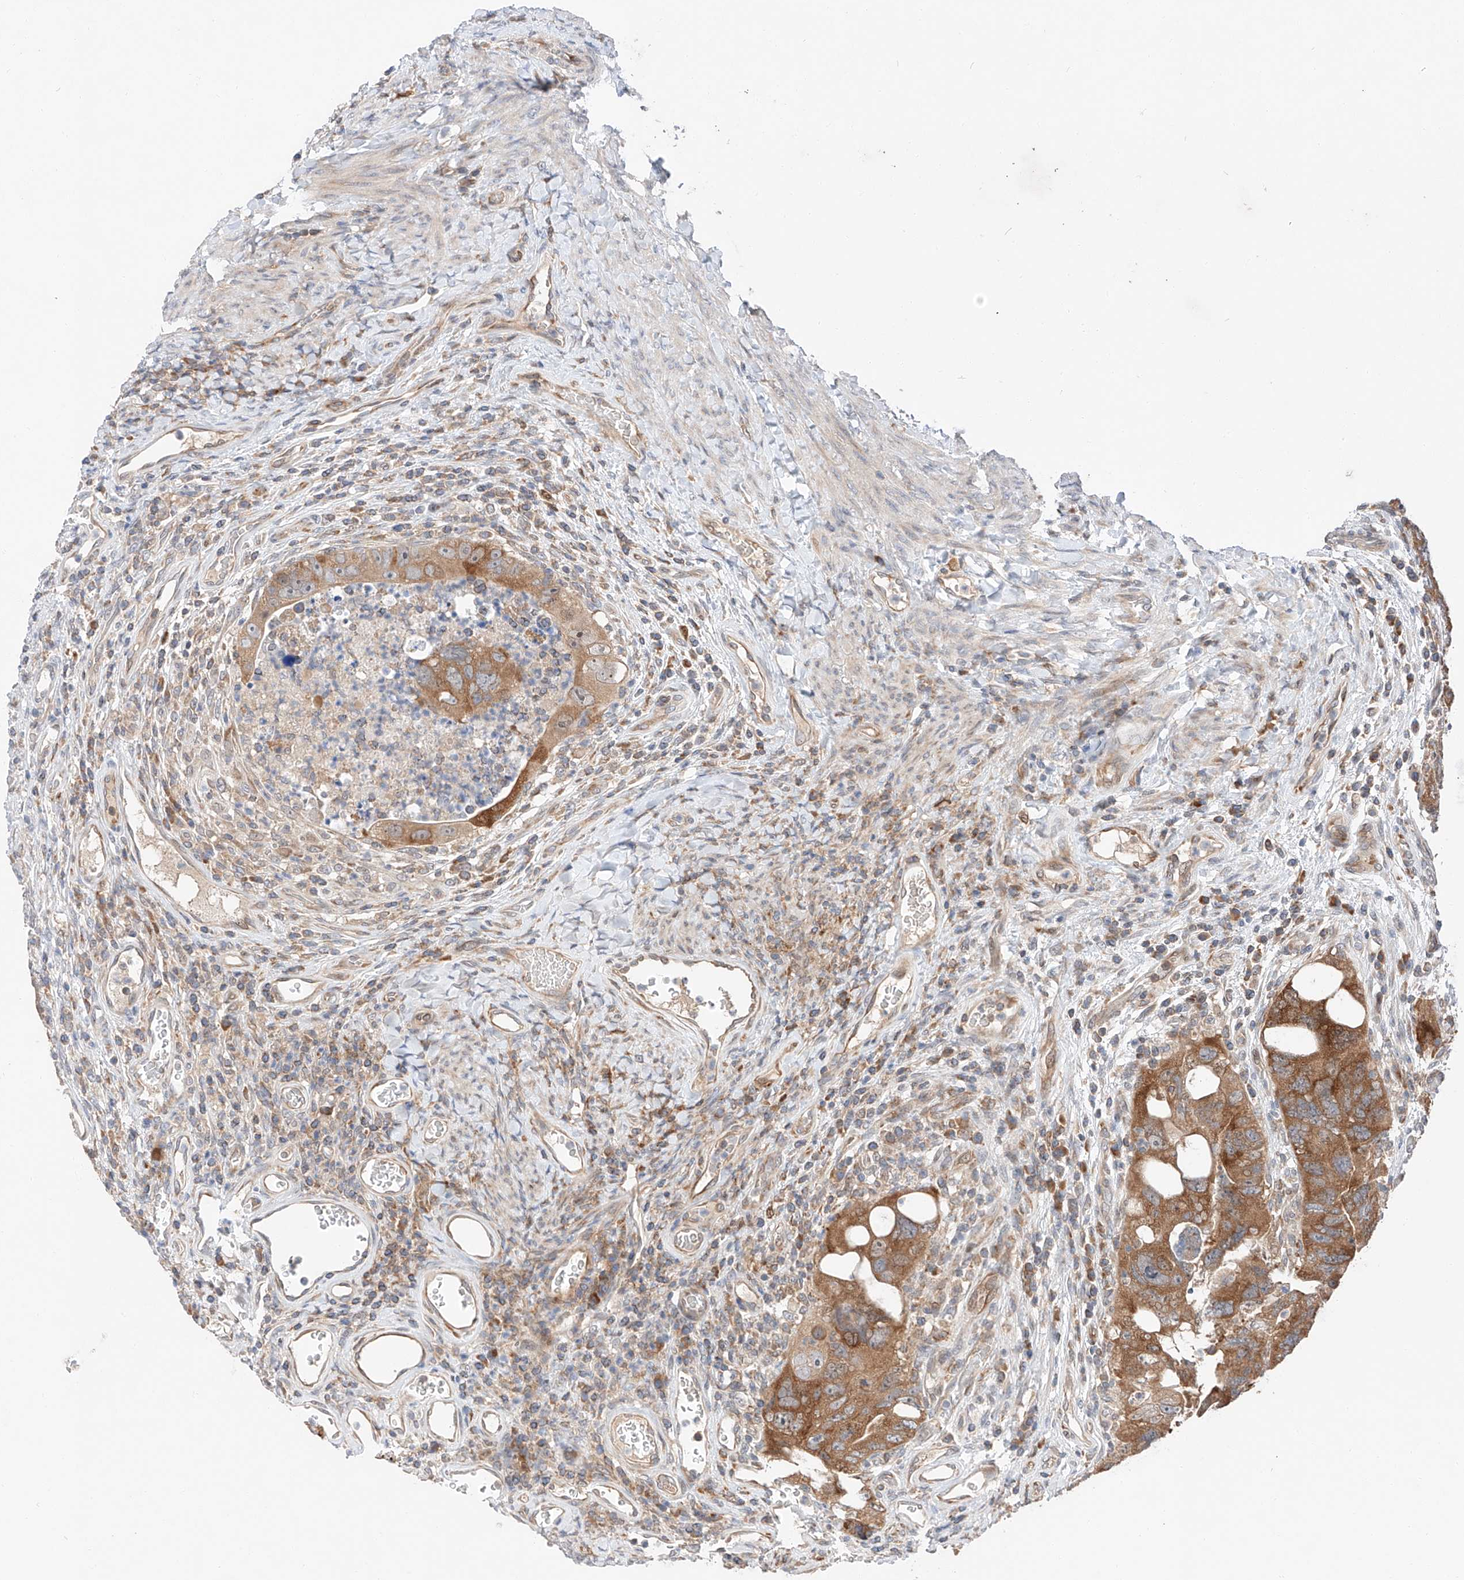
{"staining": {"intensity": "moderate", "quantity": ">75%", "location": "cytoplasmic/membranous"}, "tissue": "colorectal cancer", "cell_type": "Tumor cells", "image_type": "cancer", "snomed": [{"axis": "morphology", "description": "Adenocarcinoma, NOS"}, {"axis": "topography", "description": "Rectum"}], "caption": "The immunohistochemical stain shows moderate cytoplasmic/membranous positivity in tumor cells of colorectal cancer tissue. (DAB IHC, brown staining for protein, blue staining for nuclei).", "gene": "RUSC1", "patient": {"sex": "male", "age": 59}}